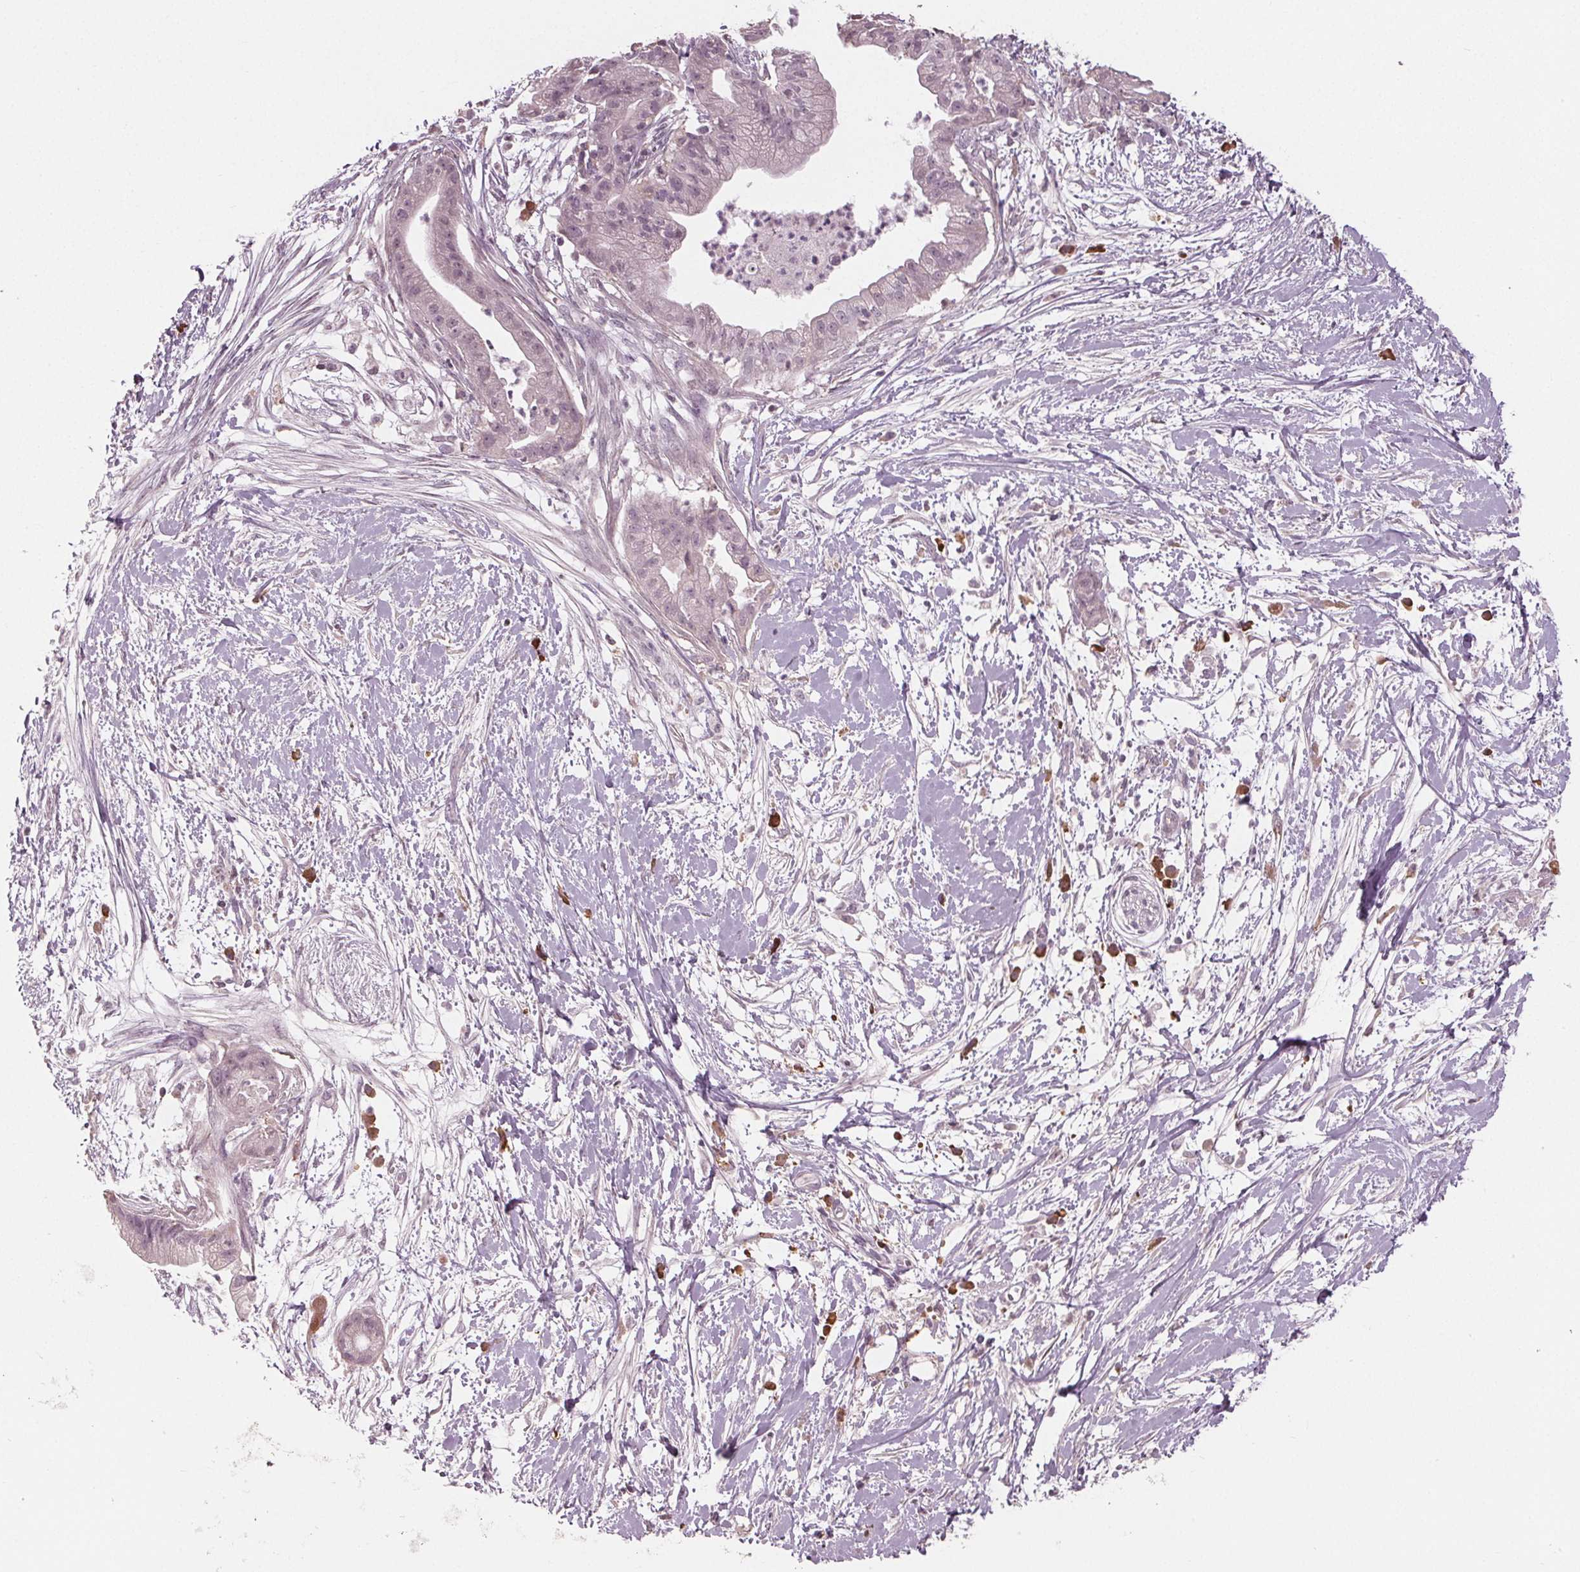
{"staining": {"intensity": "negative", "quantity": "none", "location": "none"}, "tissue": "pancreatic cancer", "cell_type": "Tumor cells", "image_type": "cancer", "snomed": [{"axis": "morphology", "description": "Normal tissue, NOS"}, {"axis": "morphology", "description": "Adenocarcinoma, NOS"}, {"axis": "topography", "description": "Lymph node"}, {"axis": "topography", "description": "Pancreas"}], "caption": "The photomicrograph shows no staining of tumor cells in pancreatic adenocarcinoma. Brightfield microscopy of IHC stained with DAB (brown) and hematoxylin (blue), captured at high magnification.", "gene": "CXCL16", "patient": {"sex": "female", "age": 58}}